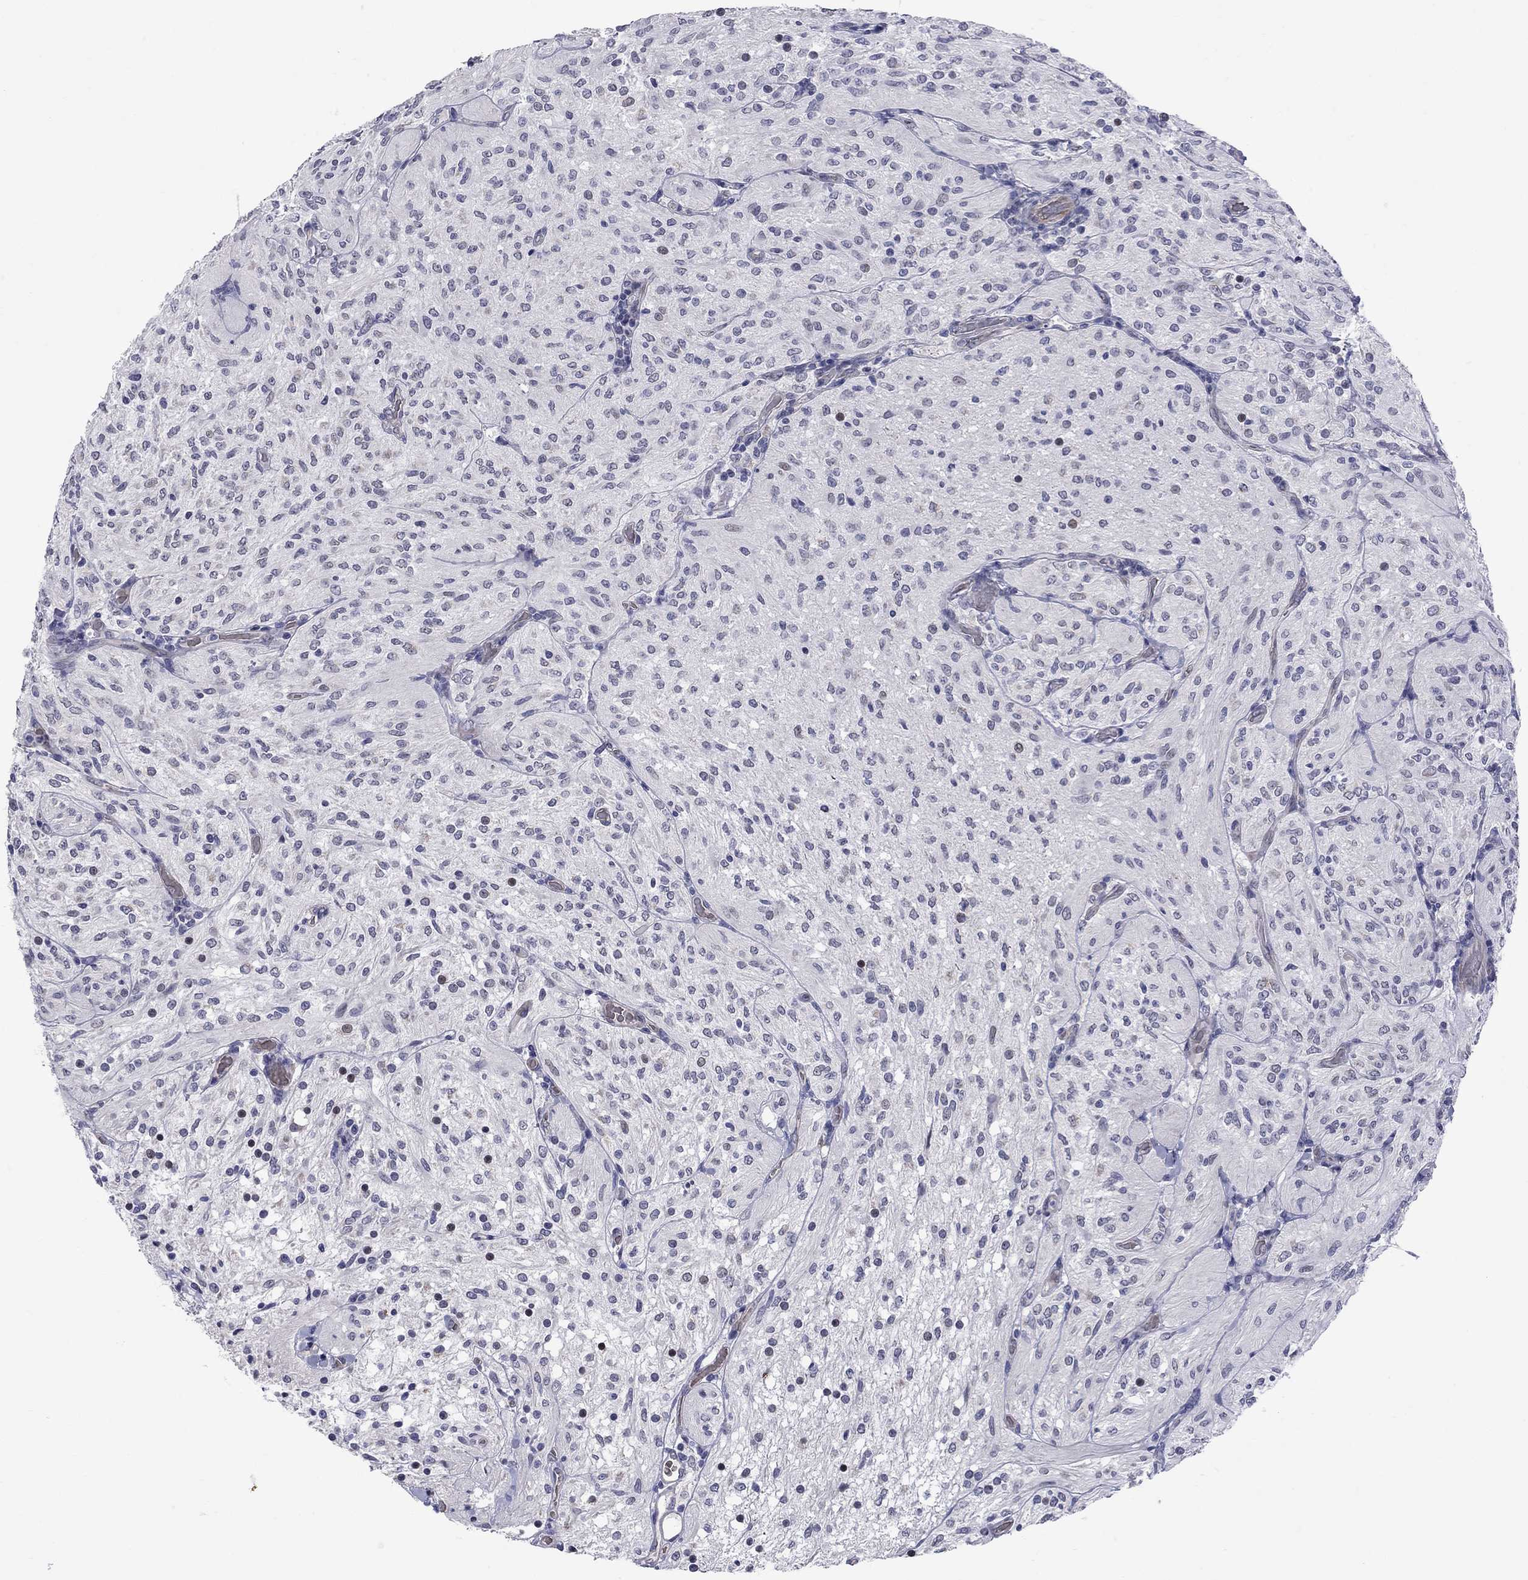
{"staining": {"intensity": "negative", "quantity": "none", "location": "none"}, "tissue": "glioma", "cell_type": "Tumor cells", "image_type": "cancer", "snomed": [{"axis": "morphology", "description": "Glioma, malignant, Low grade"}, {"axis": "topography", "description": "Brain"}], "caption": "High power microscopy image of an immunohistochemistry (IHC) micrograph of low-grade glioma (malignant), revealing no significant staining in tumor cells.", "gene": "HTR4", "patient": {"sex": "male", "age": 3}}